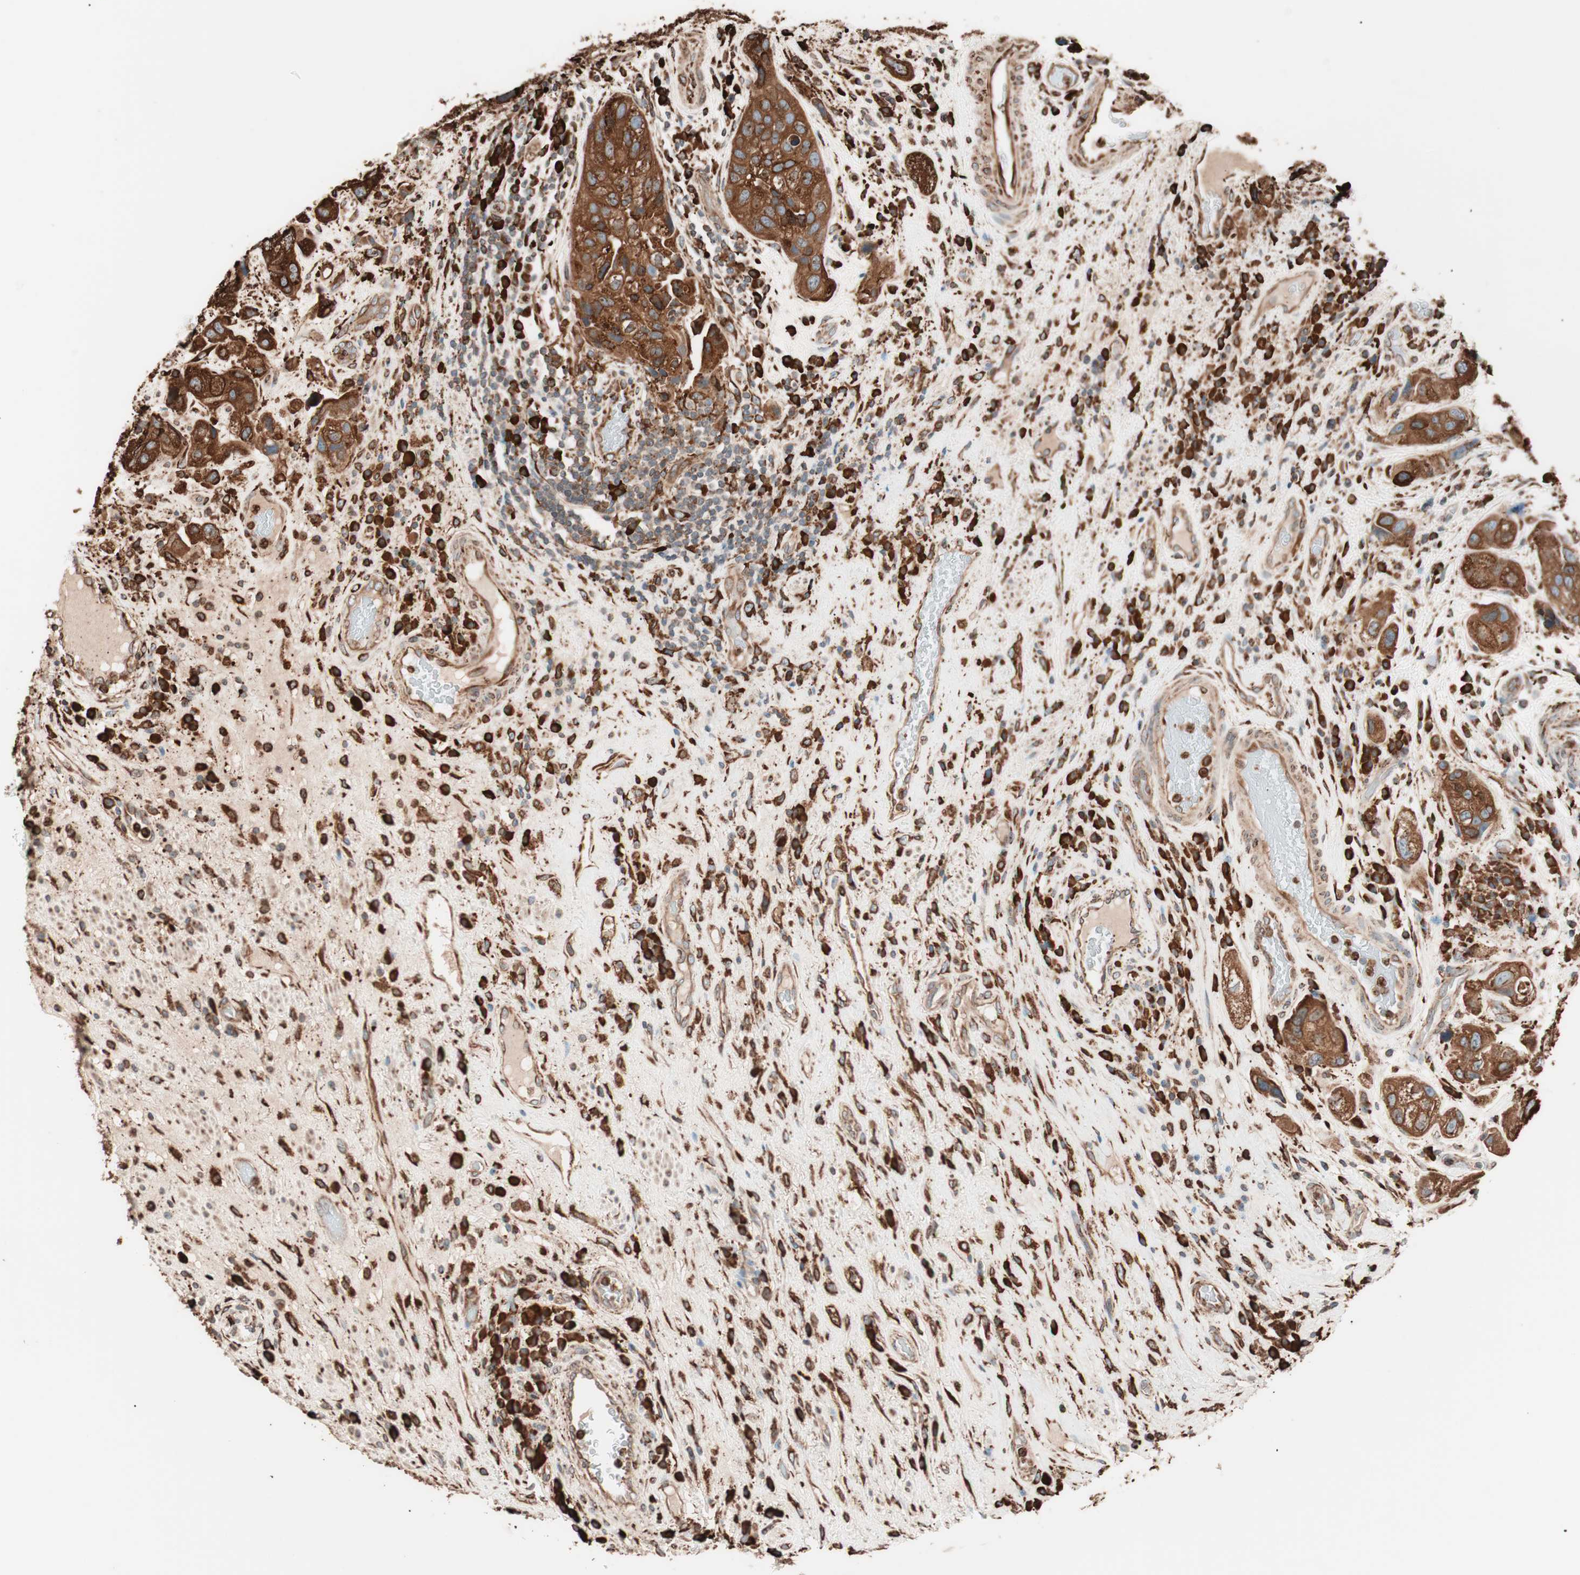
{"staining": {"intensity": "strong", "quantity": ">75%", "location": "cytoplasmic/membranous"}, "tissue": "urothelial cancer", "cell_type": "Tumor cells", "image_type": "cancer", "snomed": [{"axis": "morphology", "description": "Urothelial carcinoma, High grade"}, {"axis": "topography", "description": "Urinary bladder"}], "caption": "IHC image of neoplastic tissue: human urothelial cancer stained using immunohistochemistry exhibits high levels of strong protein expression localized specifically in the cytoplasmic/membranous of tumor cells, appearing as a cytoplasmic/membranous brown color.", "gene": "VEGFA", "patient": {"sex": "female", "age": 64}}